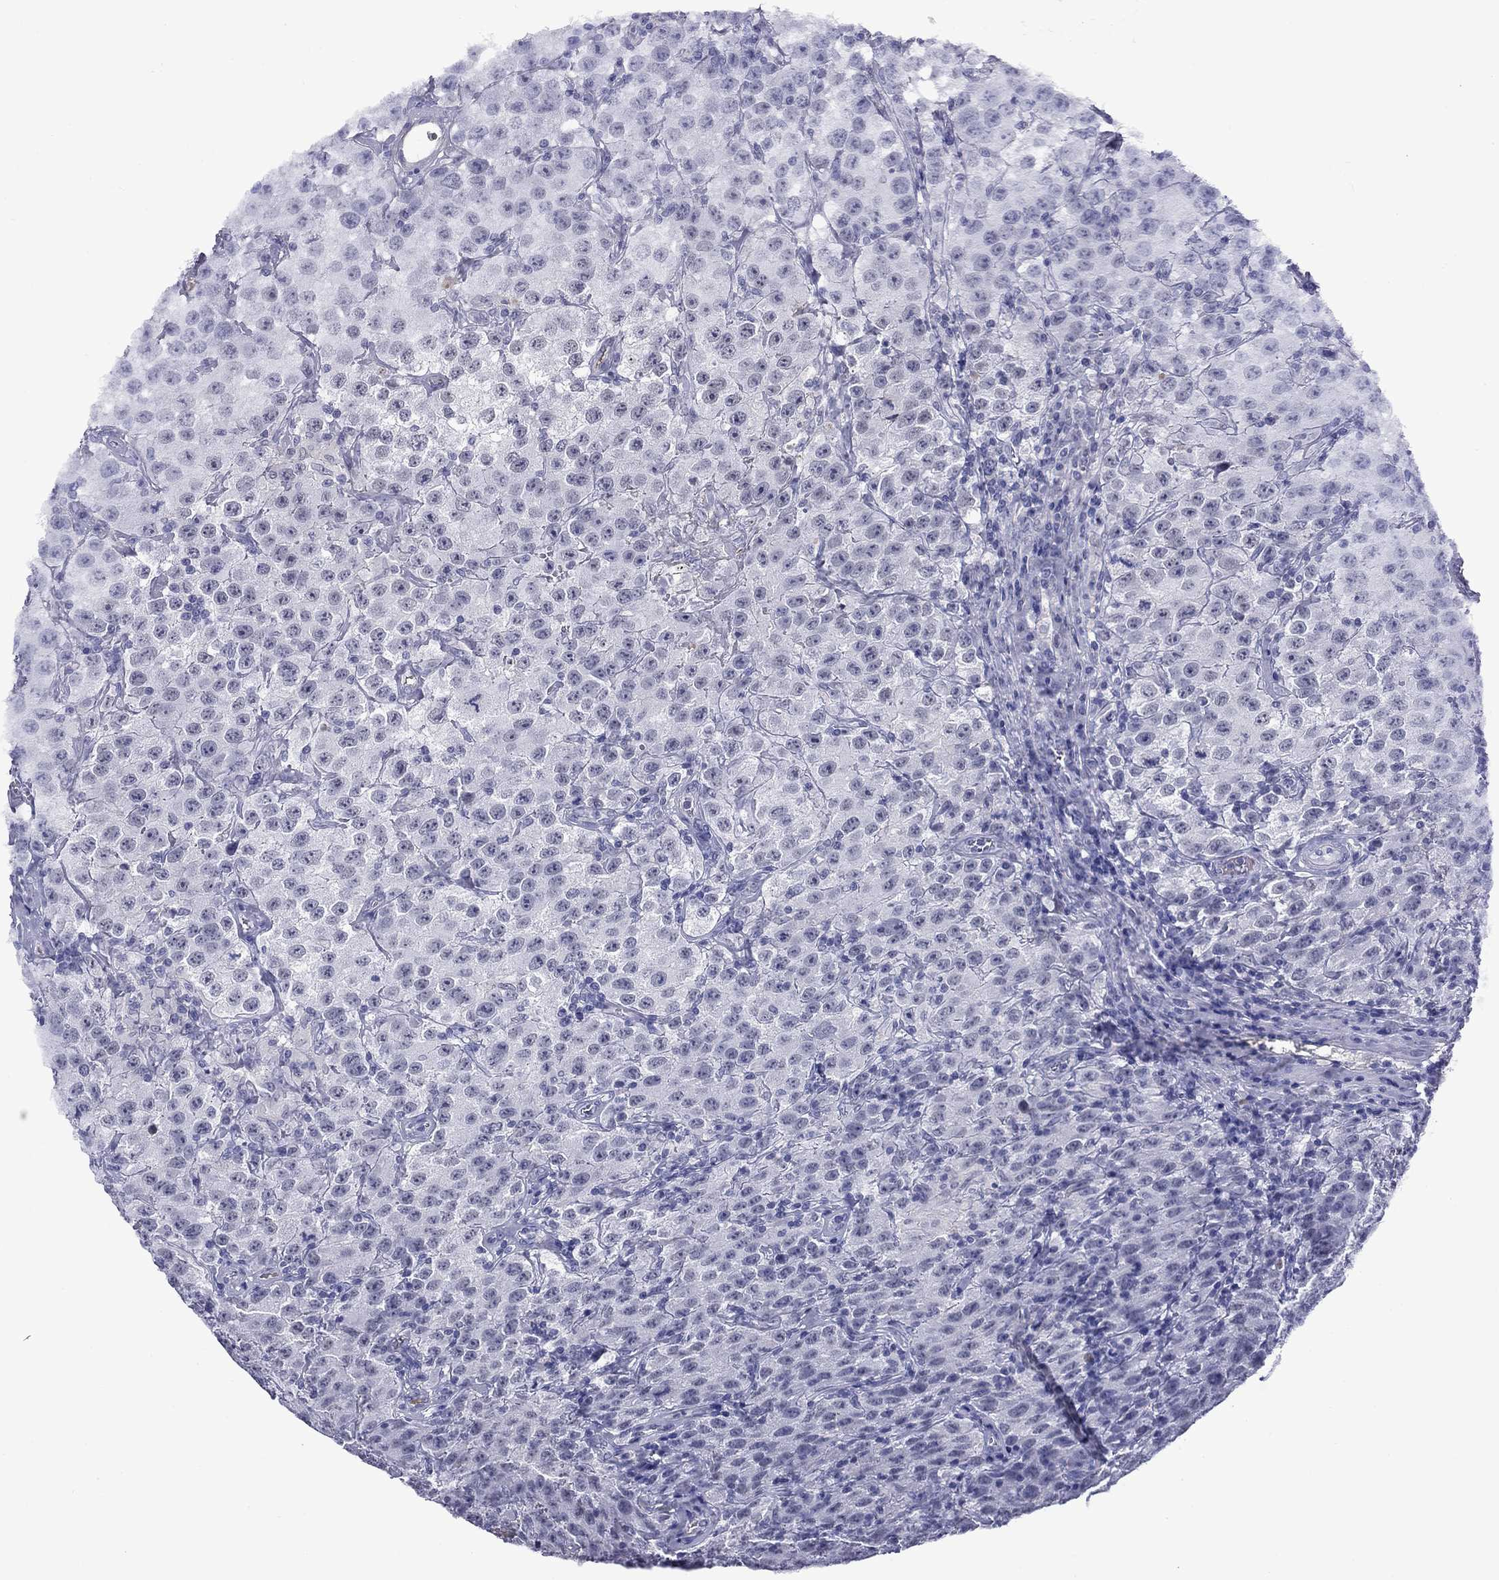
{"staining": {"intensity": "negative", "quantity": "none", "location": "none"}, "tissue": "testis cancer", "cell_type": "Tumor cells", "image_type": "cancer", "snomed": [{"axis": "morphology", "description": "Seminoma, NOS"}, {"axis": "topography", "description": "Testis"}], "caption": "Immunohistochemistry histopathology image of neoplastic tissue: seminoma (testis) stained with DAB (3,3'-diaminobenzidine) shows no significant protein positivity in tumor cells. (DAB (3,3'-diaminobenzidine) IHC, high magnification).", "gene": "APOA2", "patient": {"sex": "male", "age": 52}}